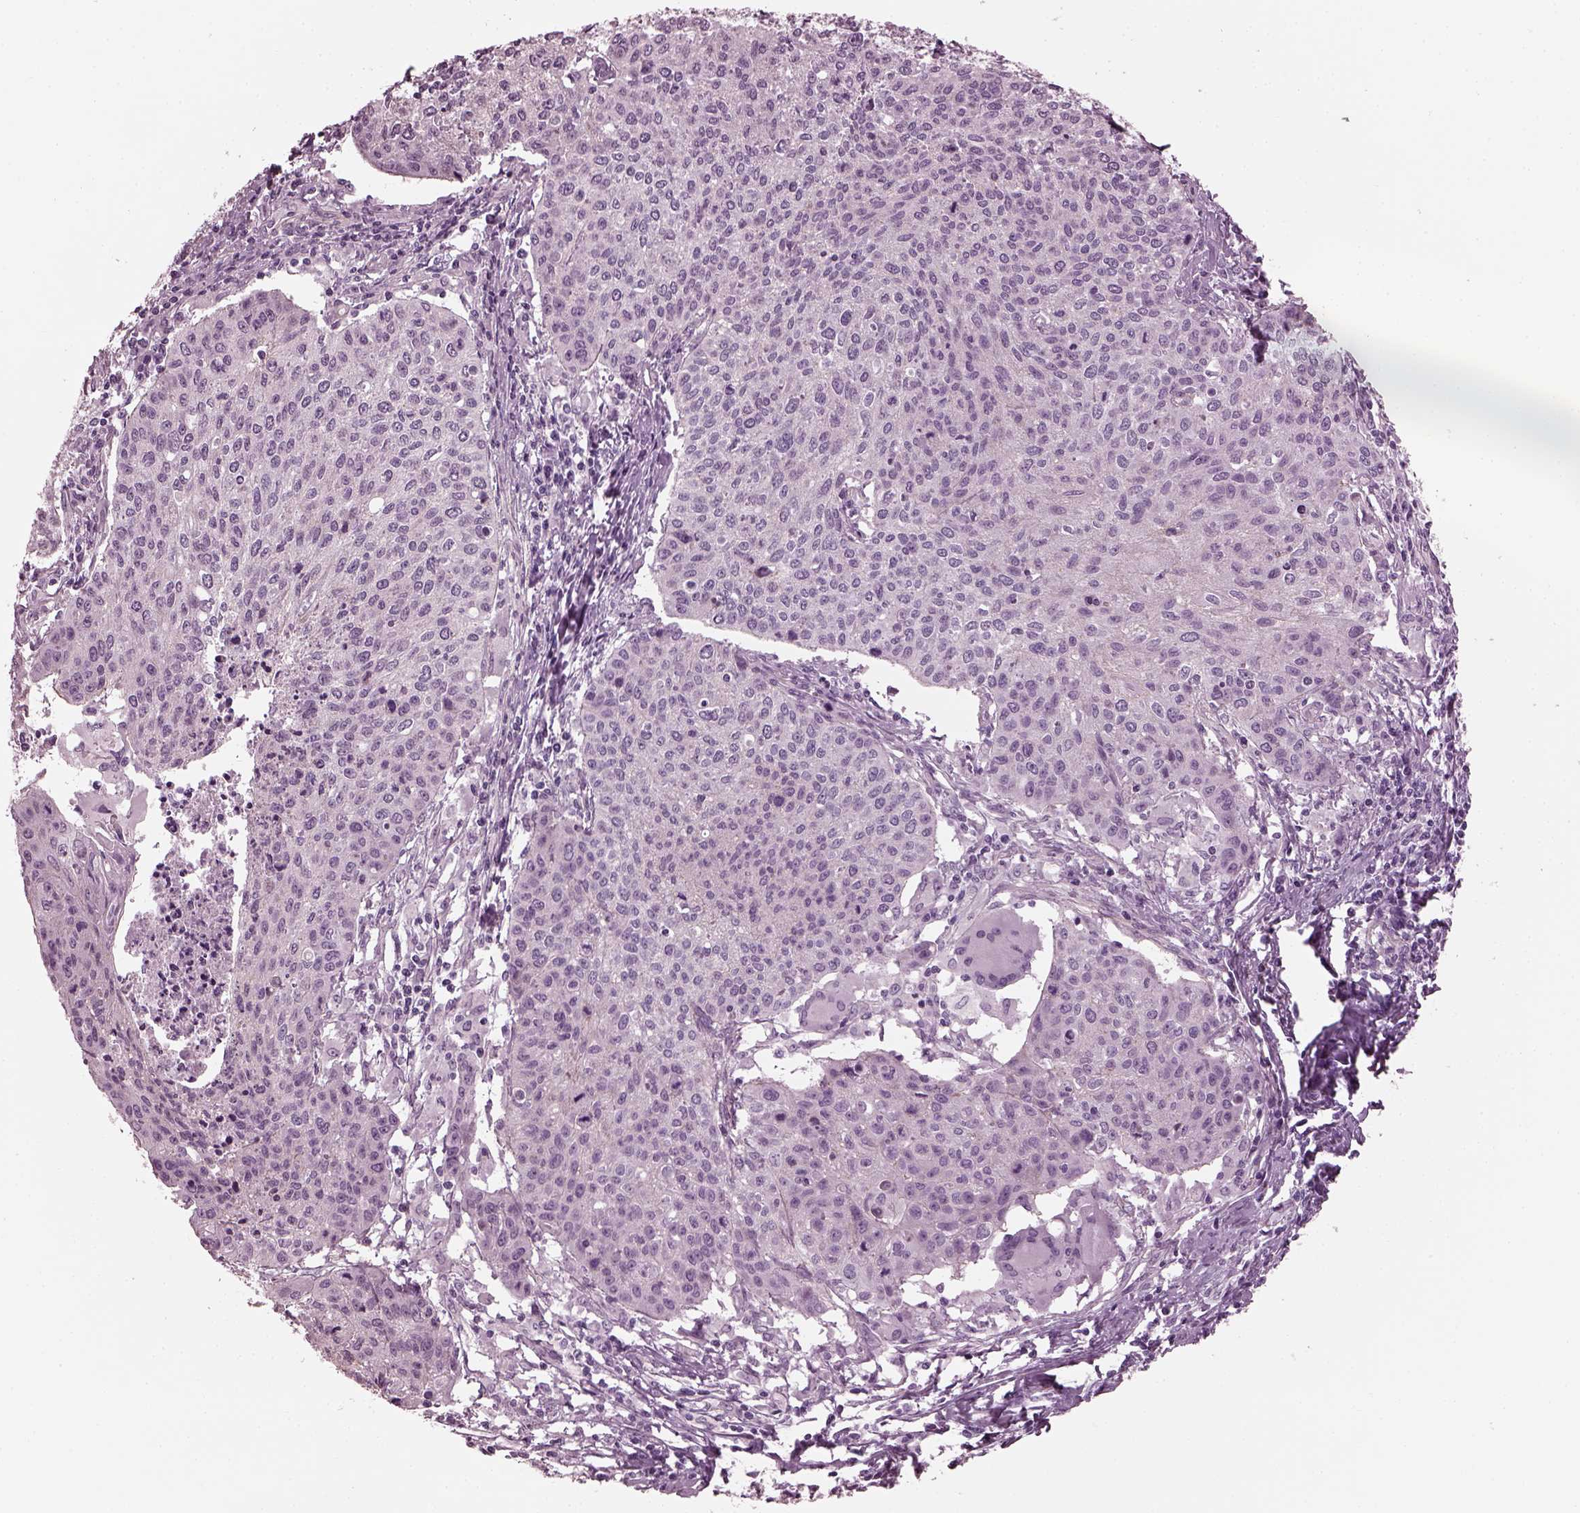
{"staining": {"intensity": "negative", "quantity": "none", "location": "none"}, "tissue": "cervical cancer", "cell_type": "Tumor cells", "image_type": "cancer", "snomed": [{"axis": "morphology", "description": "Squamous cell carcinoma, NOS"}, {"axis": "topography", "description": "Cervix"}], "caption": "Histopathology image shows no significant protein expression in tumor cells of squamous cell carcinoma (cervical). (DAB (3,3'-diaminobenzidine) immunohistochemistry with hematoxylin counter stain).", "gene": "BFSP1", "patient": {"sex": "female", "age": 38}}